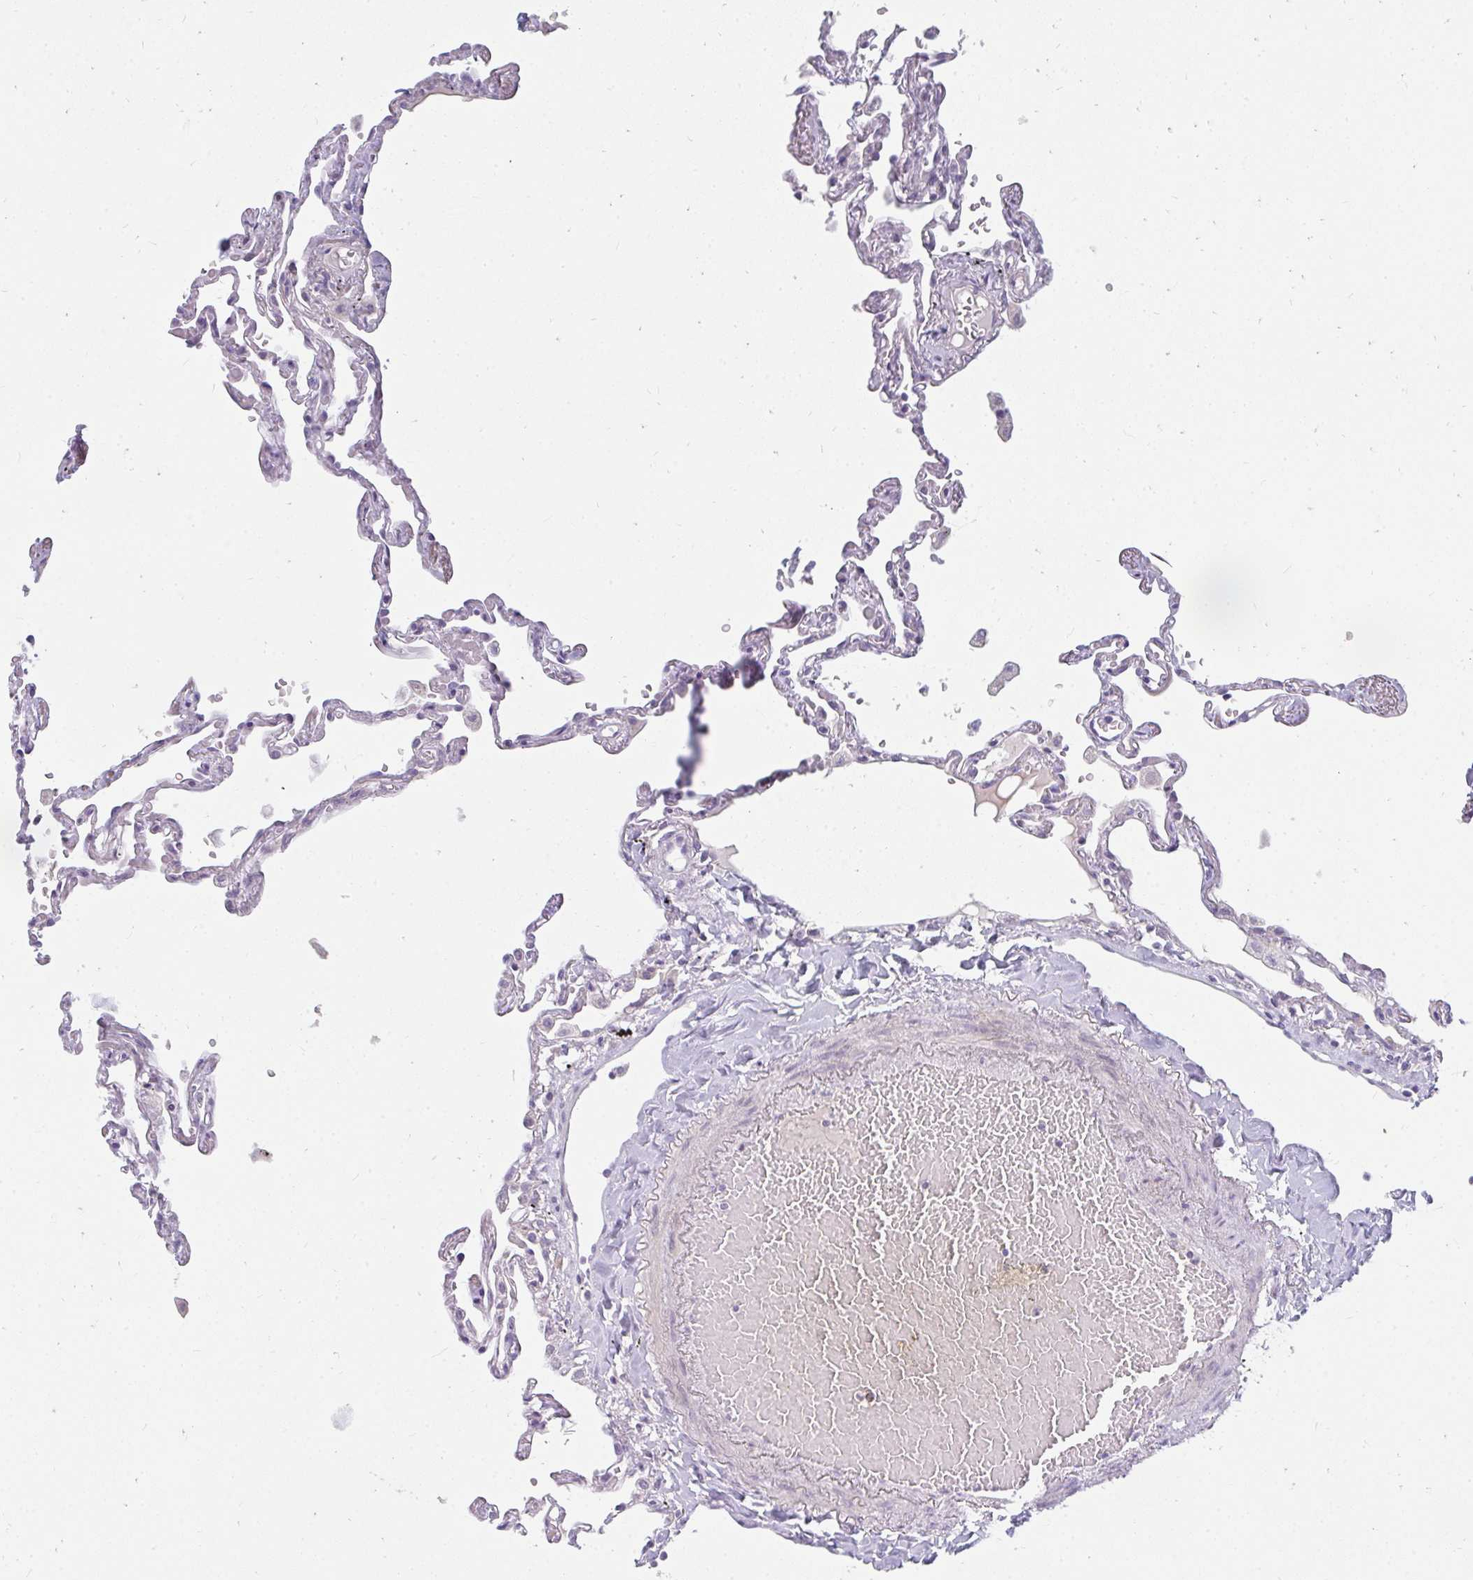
{"staining": {"intensity": "negative", "quantity": "none", "location": "none"}, "tissue": "lung", "cell_type": "Alveolar cells", "image_type": "normal", "snomed": [{"axis": "morphology", "description": "Normal tissue, NOS"}, {"axis": "topography", "description": "Lung"}], "caption": "Immunohistochemistry (IHC) of unremarkable lung reveals no positivity in alveolar cells.", "gene": "PPP1R3G", "patient": {"sex": "female", "age": 67}}